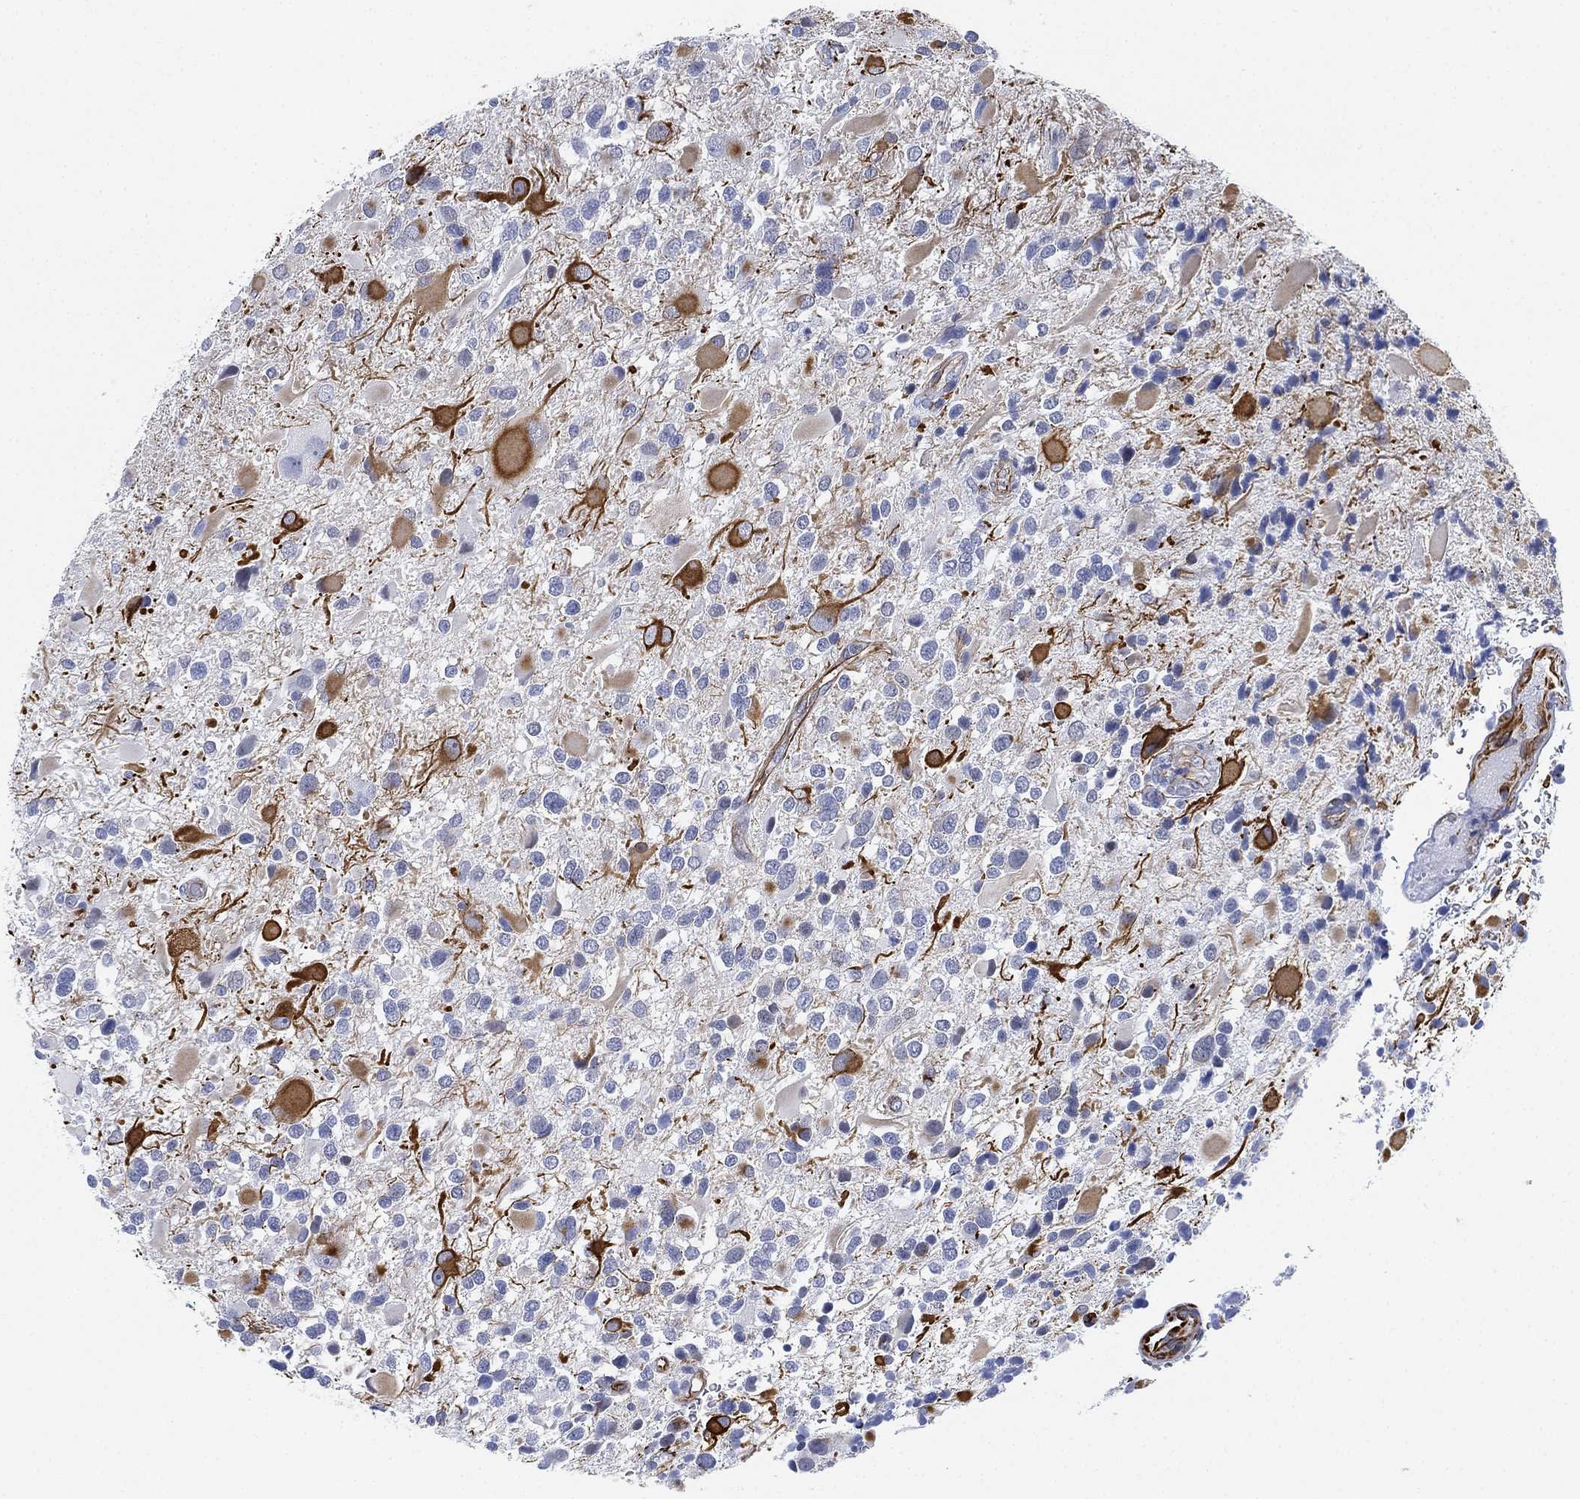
{"staining": {"intensity": "moderate", "quantity": "<25%", "location": "cytoplasmic/membranous"}, "tissue": "glioma", "cell_type": "Tumor cells", "image_type": "cancer", "snomed": [{"axis": "morphology", "description": "Glioma, malignant, Low grade"}, {"axis": "topography", "description": "Brain"}], "caption": "Protein staining reveals moderate cytoplasmic/membranous expression in about <25% of tumor cells in glioma.", "gene": "PSKH2", "patient": {"sex": "female", "age": 32}}